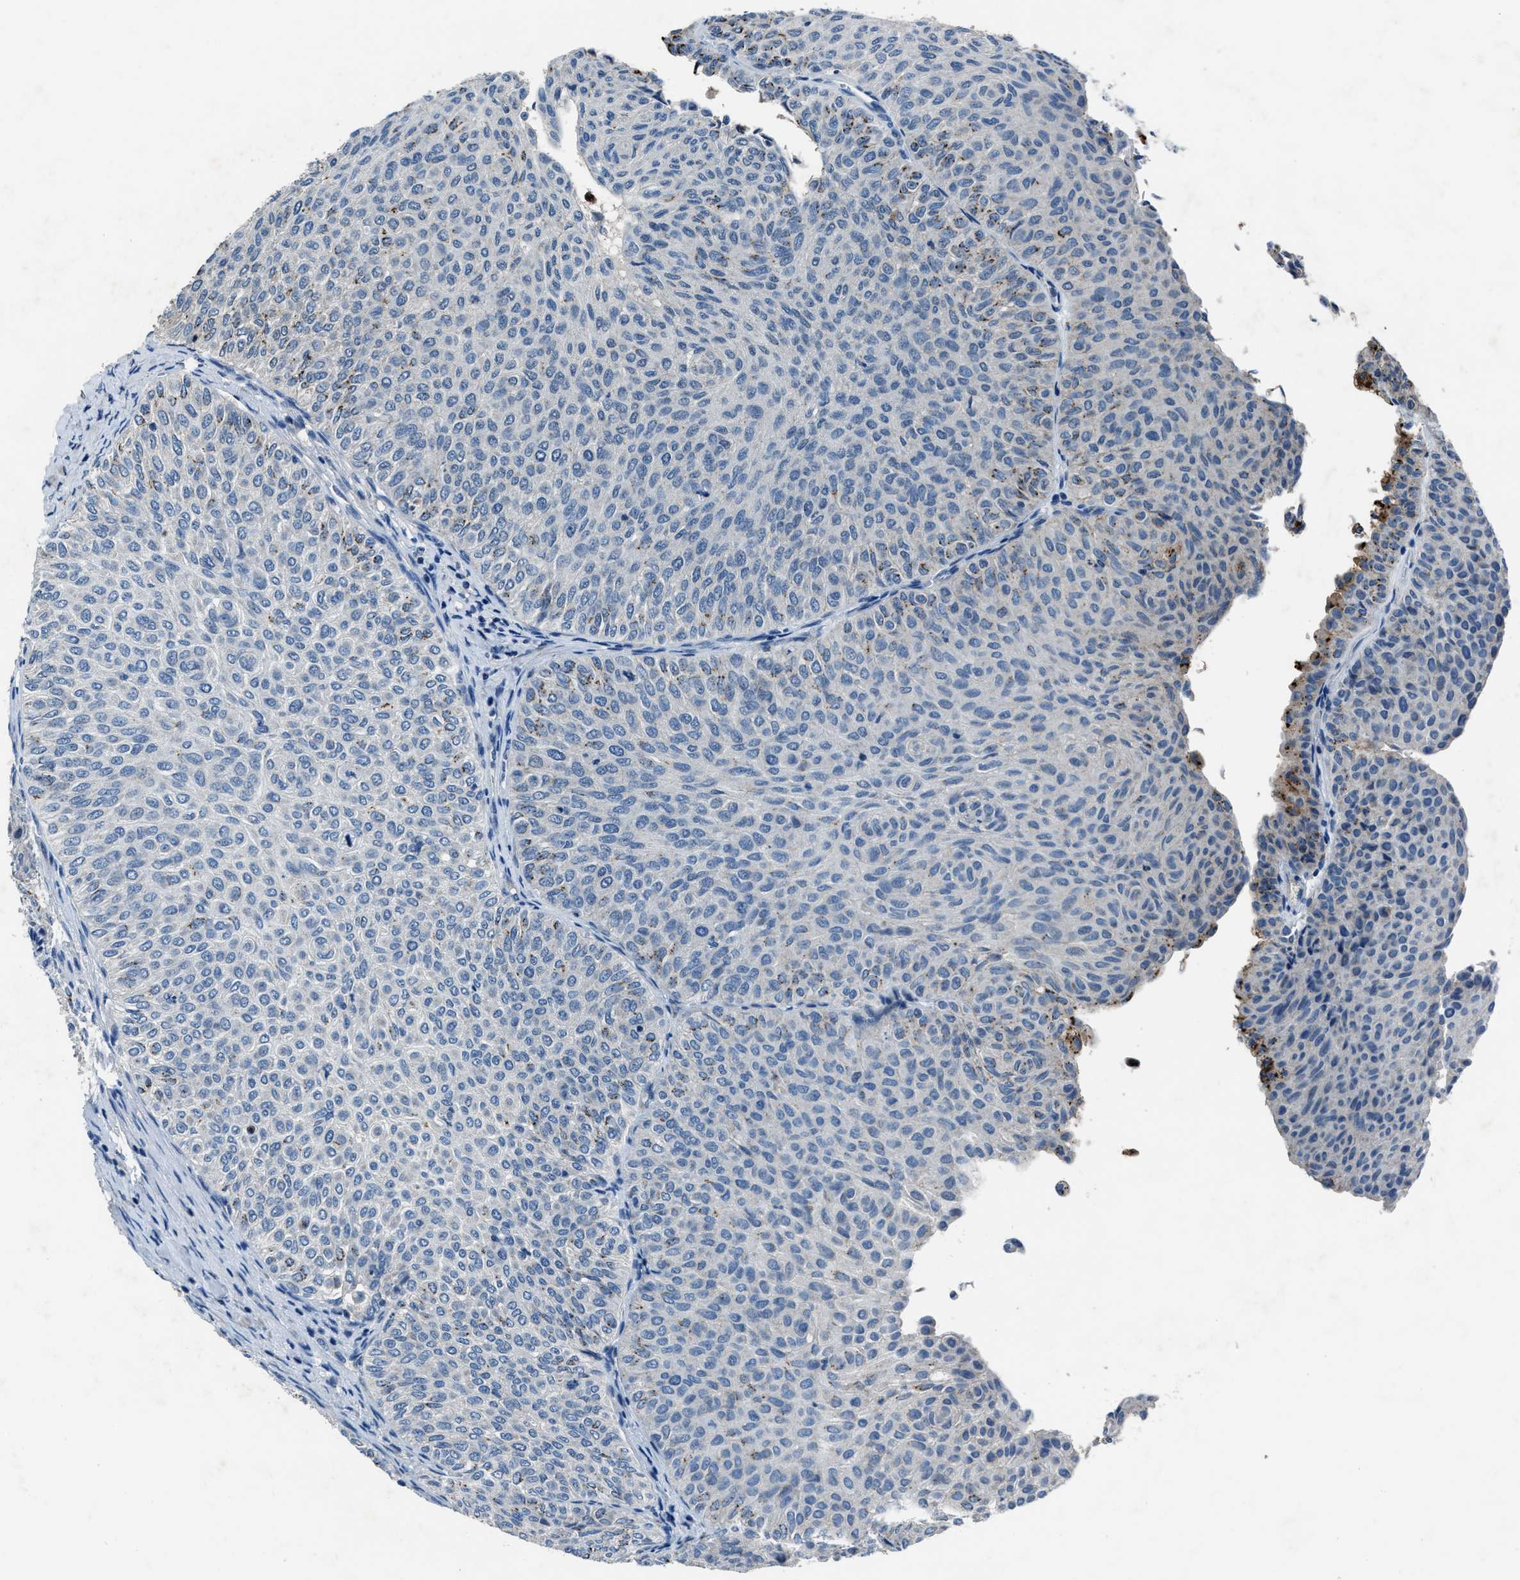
{"staining": {"intensity": "moderate", "quantity": "<25%", "location": "cytoplasmic/membranous"}, "tissue": "urothelial cancer", "cell_type": "Tumor cells", "image_type": "cancer", "snomed": [{"axis": "morphology", "description": "Urothelial carcinoma, Low grade"}, {"axis": "topography", "description": "Urinary bladder"}], "caption": "Immunohistochemical staining of human urothelial cancer displays moderate cytoplasmic/membranous protein positivity in approximately <25% of tumor cells.", "gene": "ADAM2", "patient": {"sex": "male", "age": 78}}